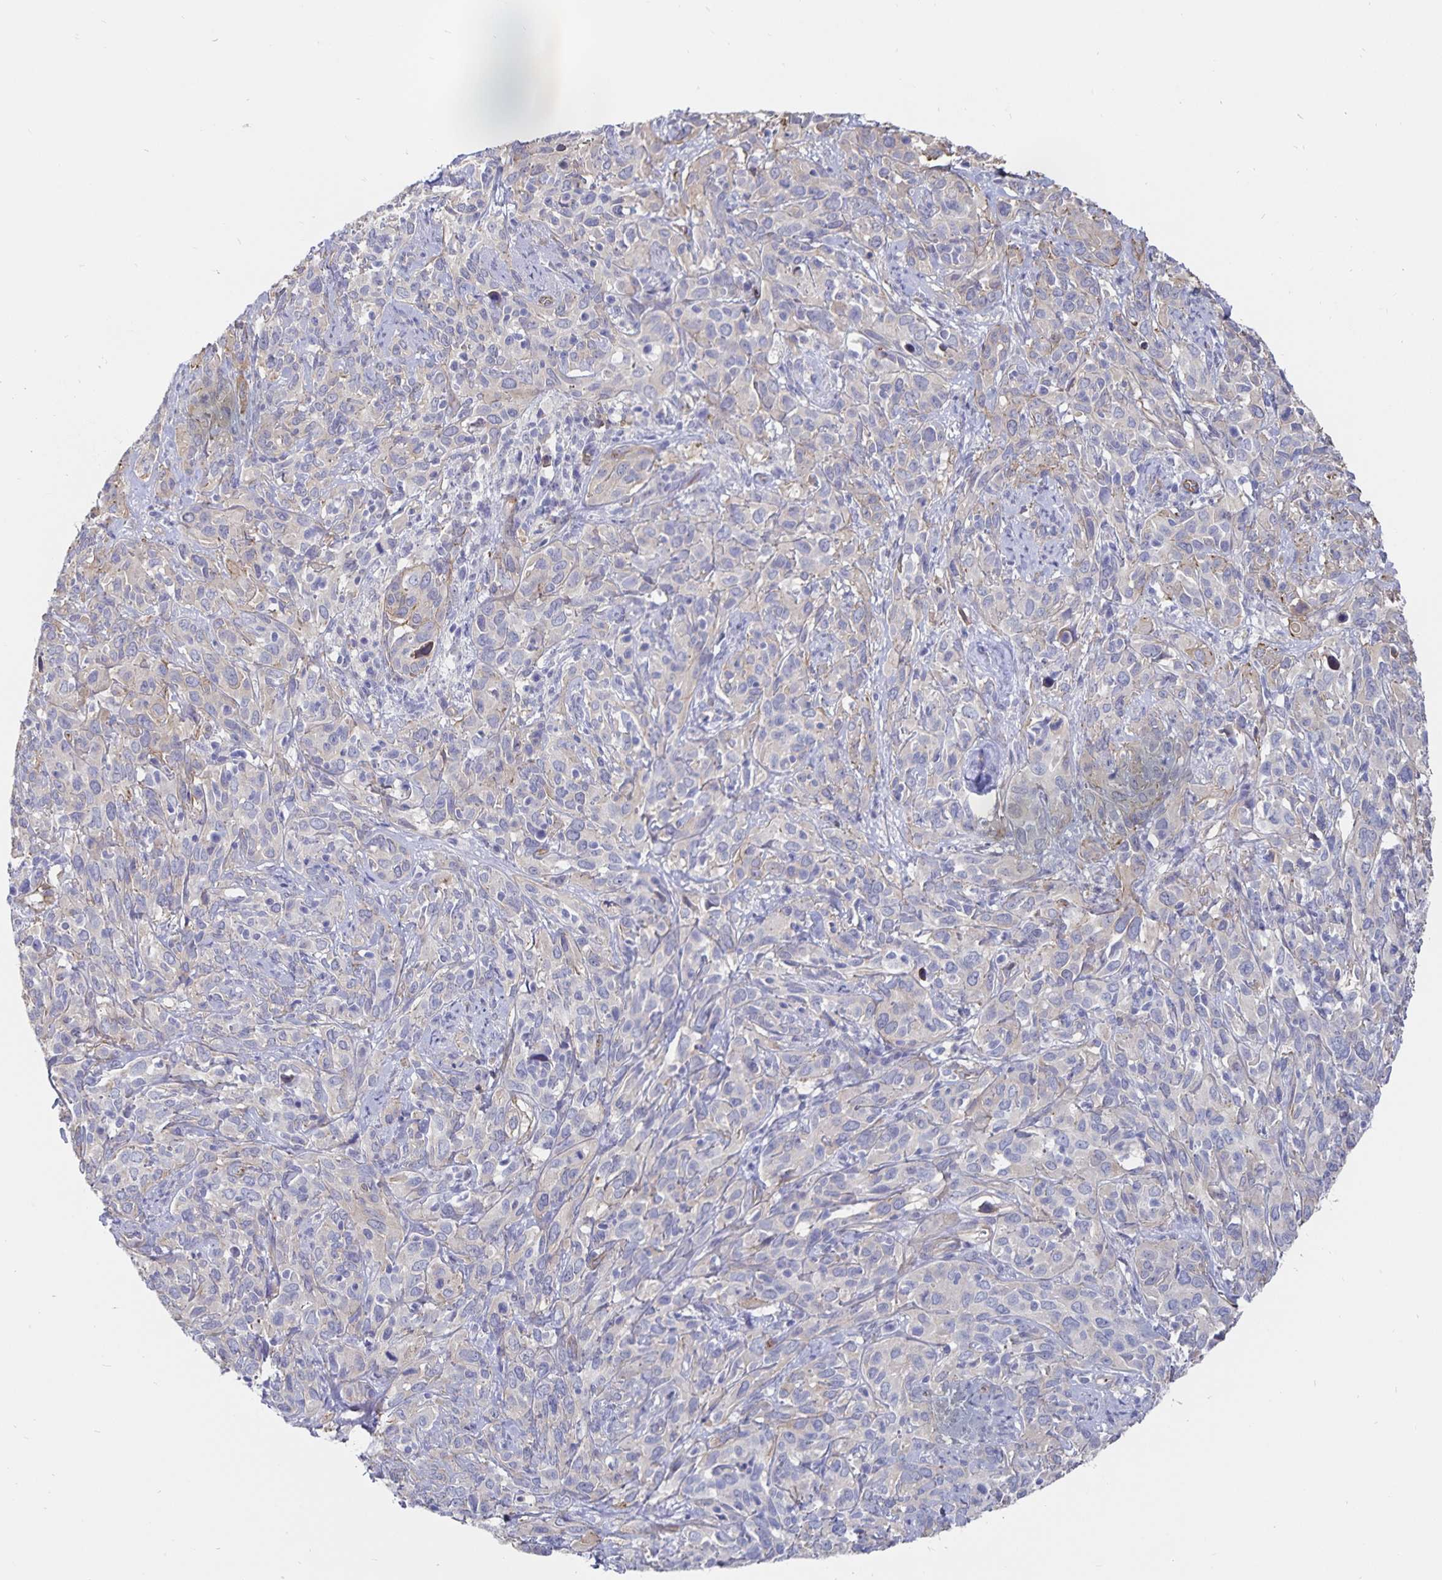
{"staining": {"intensity": "weak", "quantity": "25%-75%", "location": "cytoplasmic/membranous"}, "tissue": "cervical cancer", "cell_type": "Tumor cells", "image_type": "cancer", "snomed": [{"axis": "morphology", "description": "Normal tissue, NOS"}, {"axis": "morphology", "description": "Squamous cell carcinoma, NOS"}, {"axis": "topography", "description": "Cervix"}], "caption": "A low amount of weak cytoplasmic/membranous expression is seen in approximately 25%-75% of tumor cells in cervical squamous cell carcinoma tissue.", "gene": "SSTR1", "patient": {"sex": "female", "age": 51}}